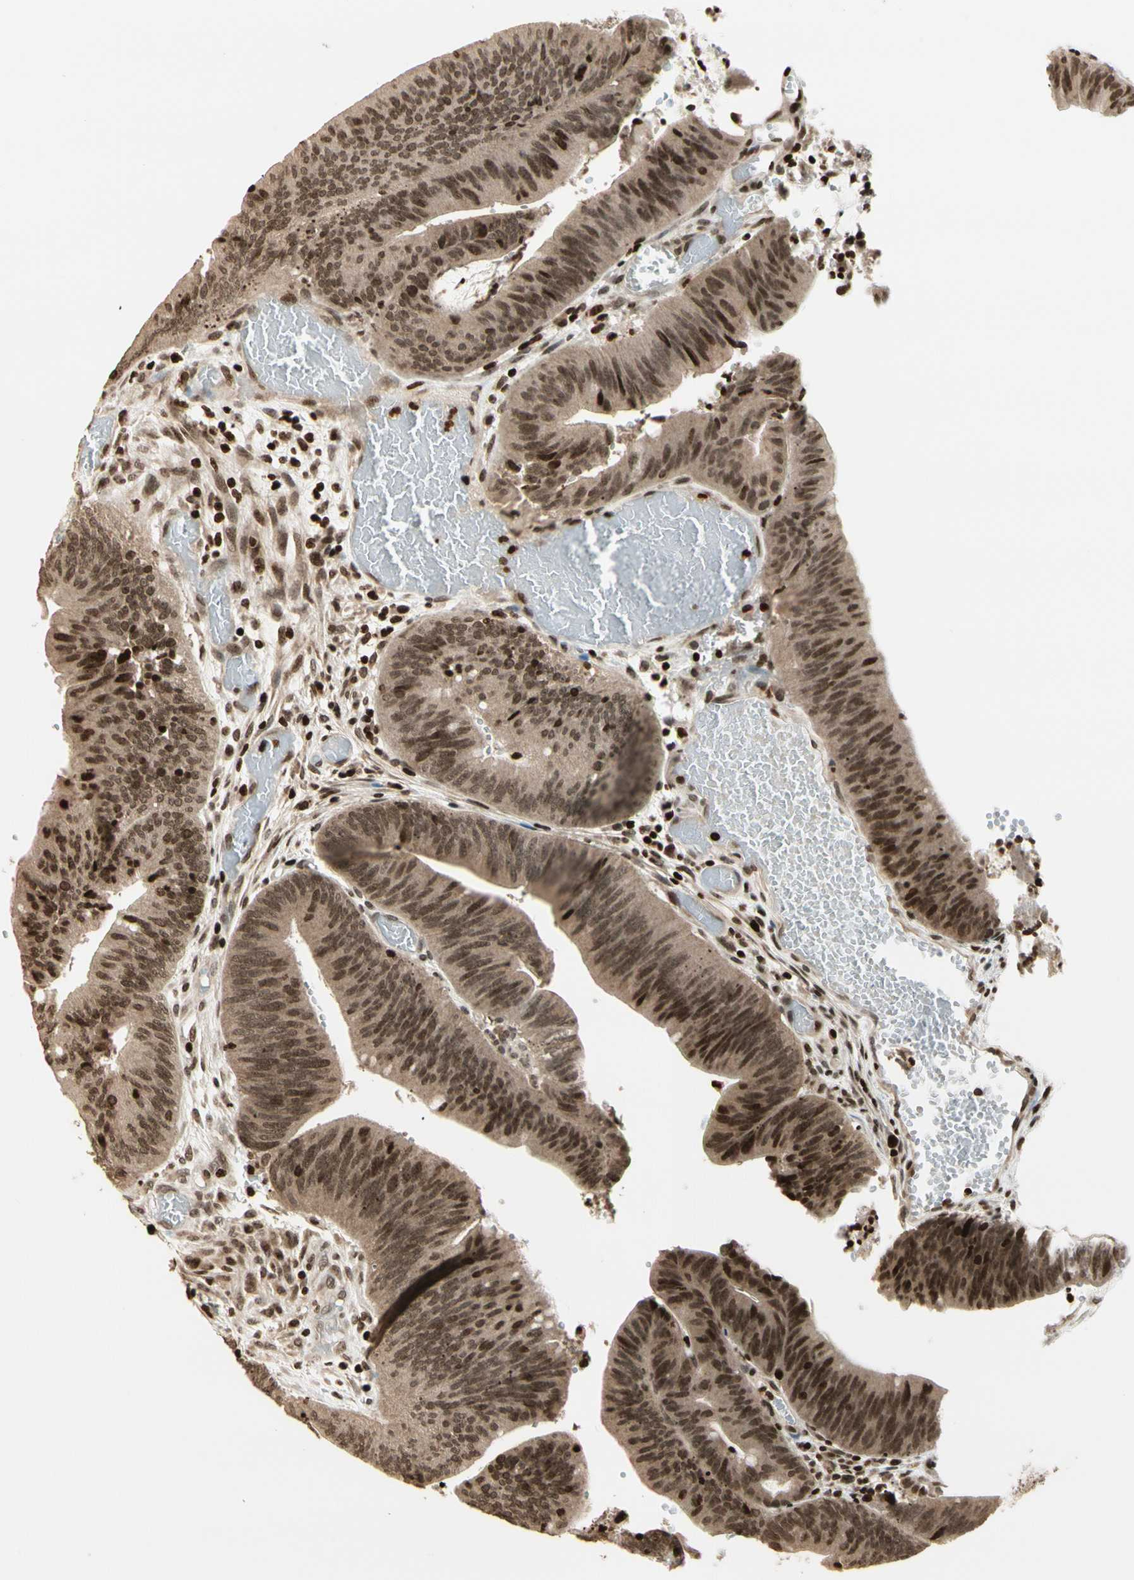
{"staining": {"intensity": "strong", "quantity": ">75%", "location": "cytoplasmic/membranous,nuclear"}, "tissue": "colorectal cancer", "cell_type": "Tumor cells", "image_type": "cancer", "snomed": [{"axis": "morphology", "description": "Adenocarcinoma, NOS"}, {"axis": "topography", "description": "Rectum"}], "caption": "A brown stain shows strong cytoplasmic/membranous and nuclear staining of a protein in colorectal adenocarcinoma tumor cells.", "gene": "TSHZ3", "patient": {"sex": "female", "age": 66}}